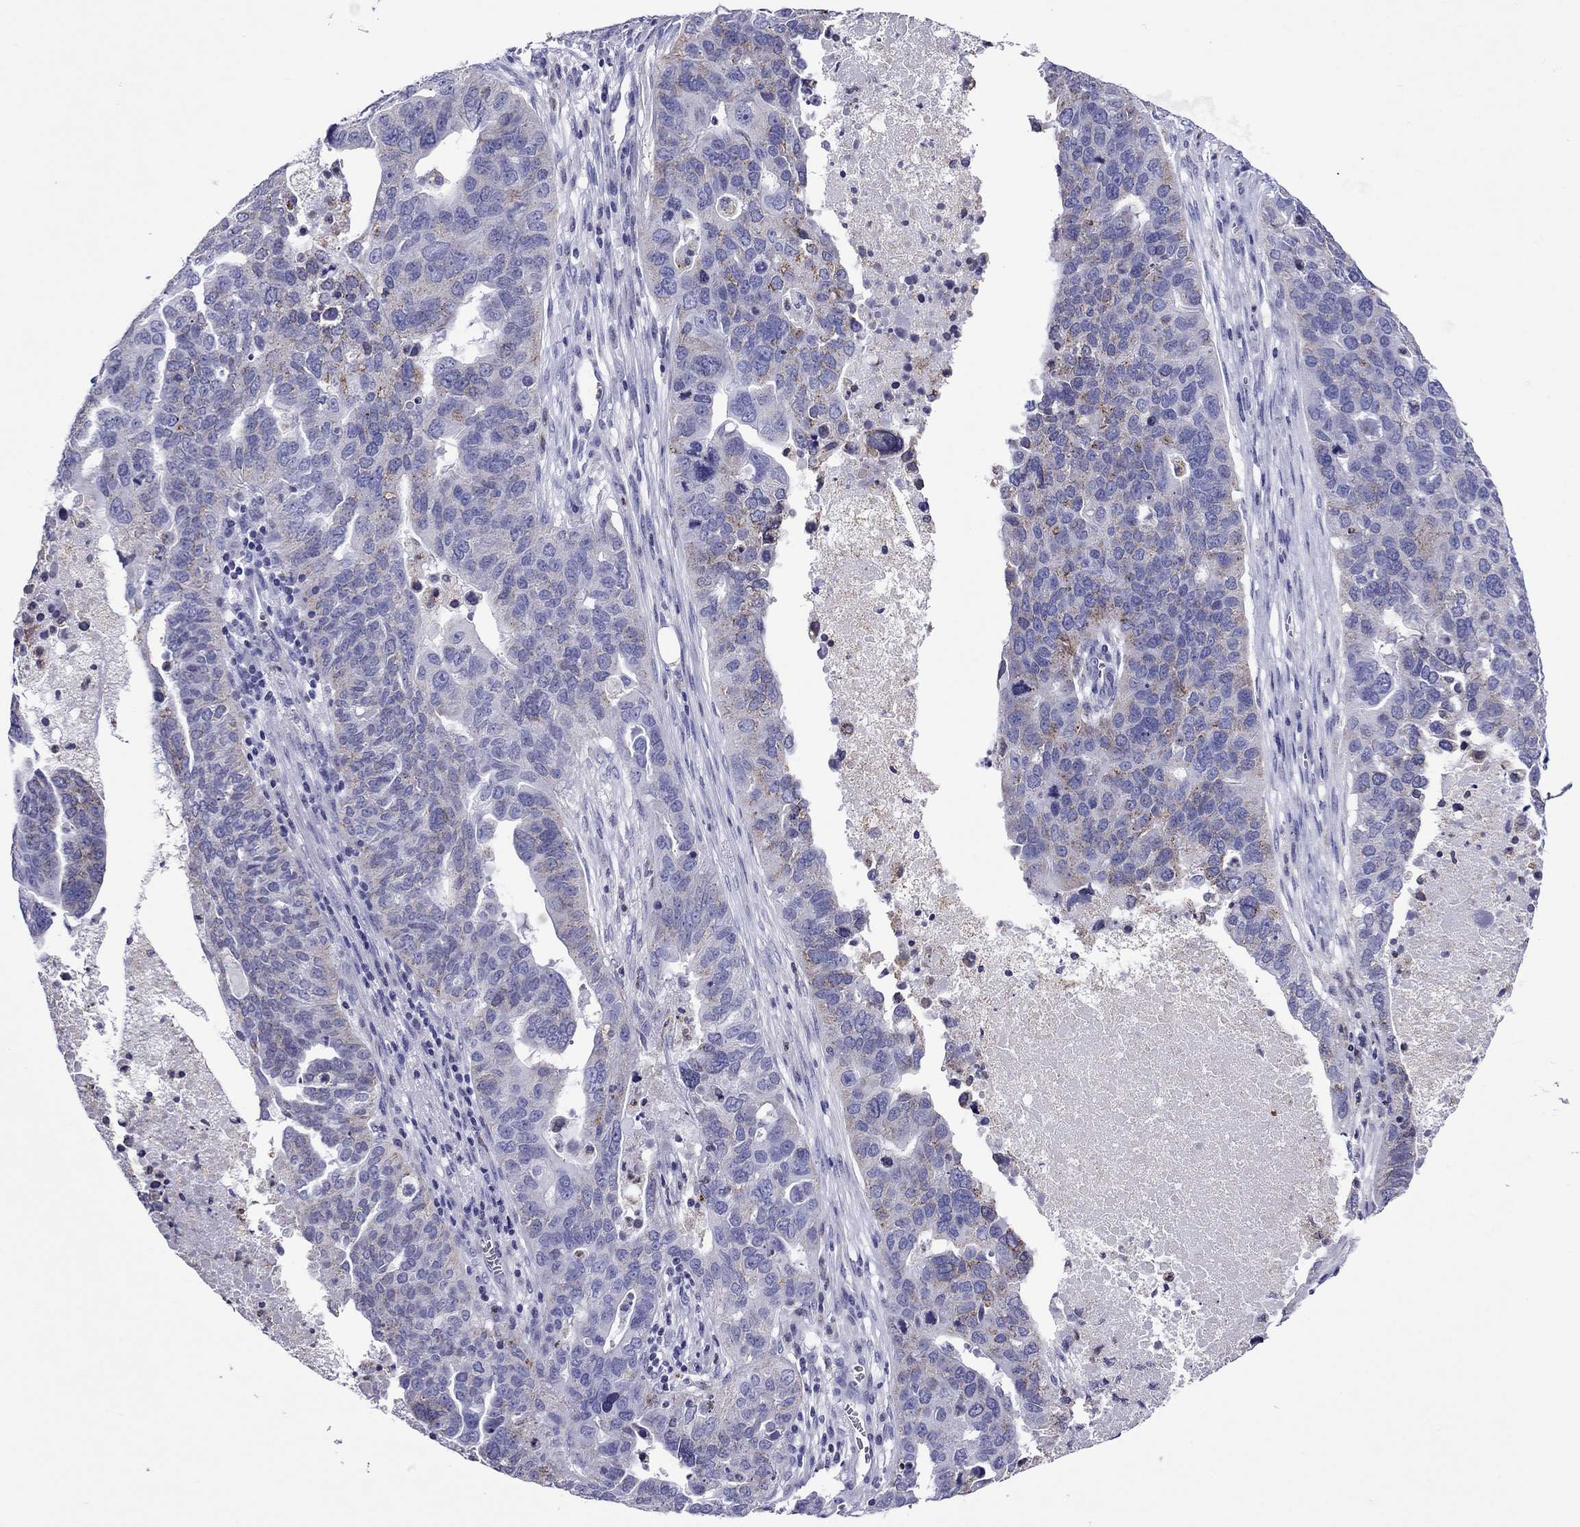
{"staining": {"intensity": "moderate", "quantity": "<25%", "location": "cytoplasmic/membranous"}, "tissue": "ovarian cancer", "cell_type": "Tumor cells", "image_type": "cancer", "snomed": [{"axis": "morphology", "description": "Carcinoma, endometroid"}, {"axis": "topography", "description": "Soft tissue"}, {"axis": "topography", "description": "Ovary"}], "caption": "Moderate cytoplasmic/membranous positivity is seen in about <25% of tumor cells in ovarian endometroid carcinoma.", "gene": "SCG2", "patient": {"sex": "female", "age": 52}}